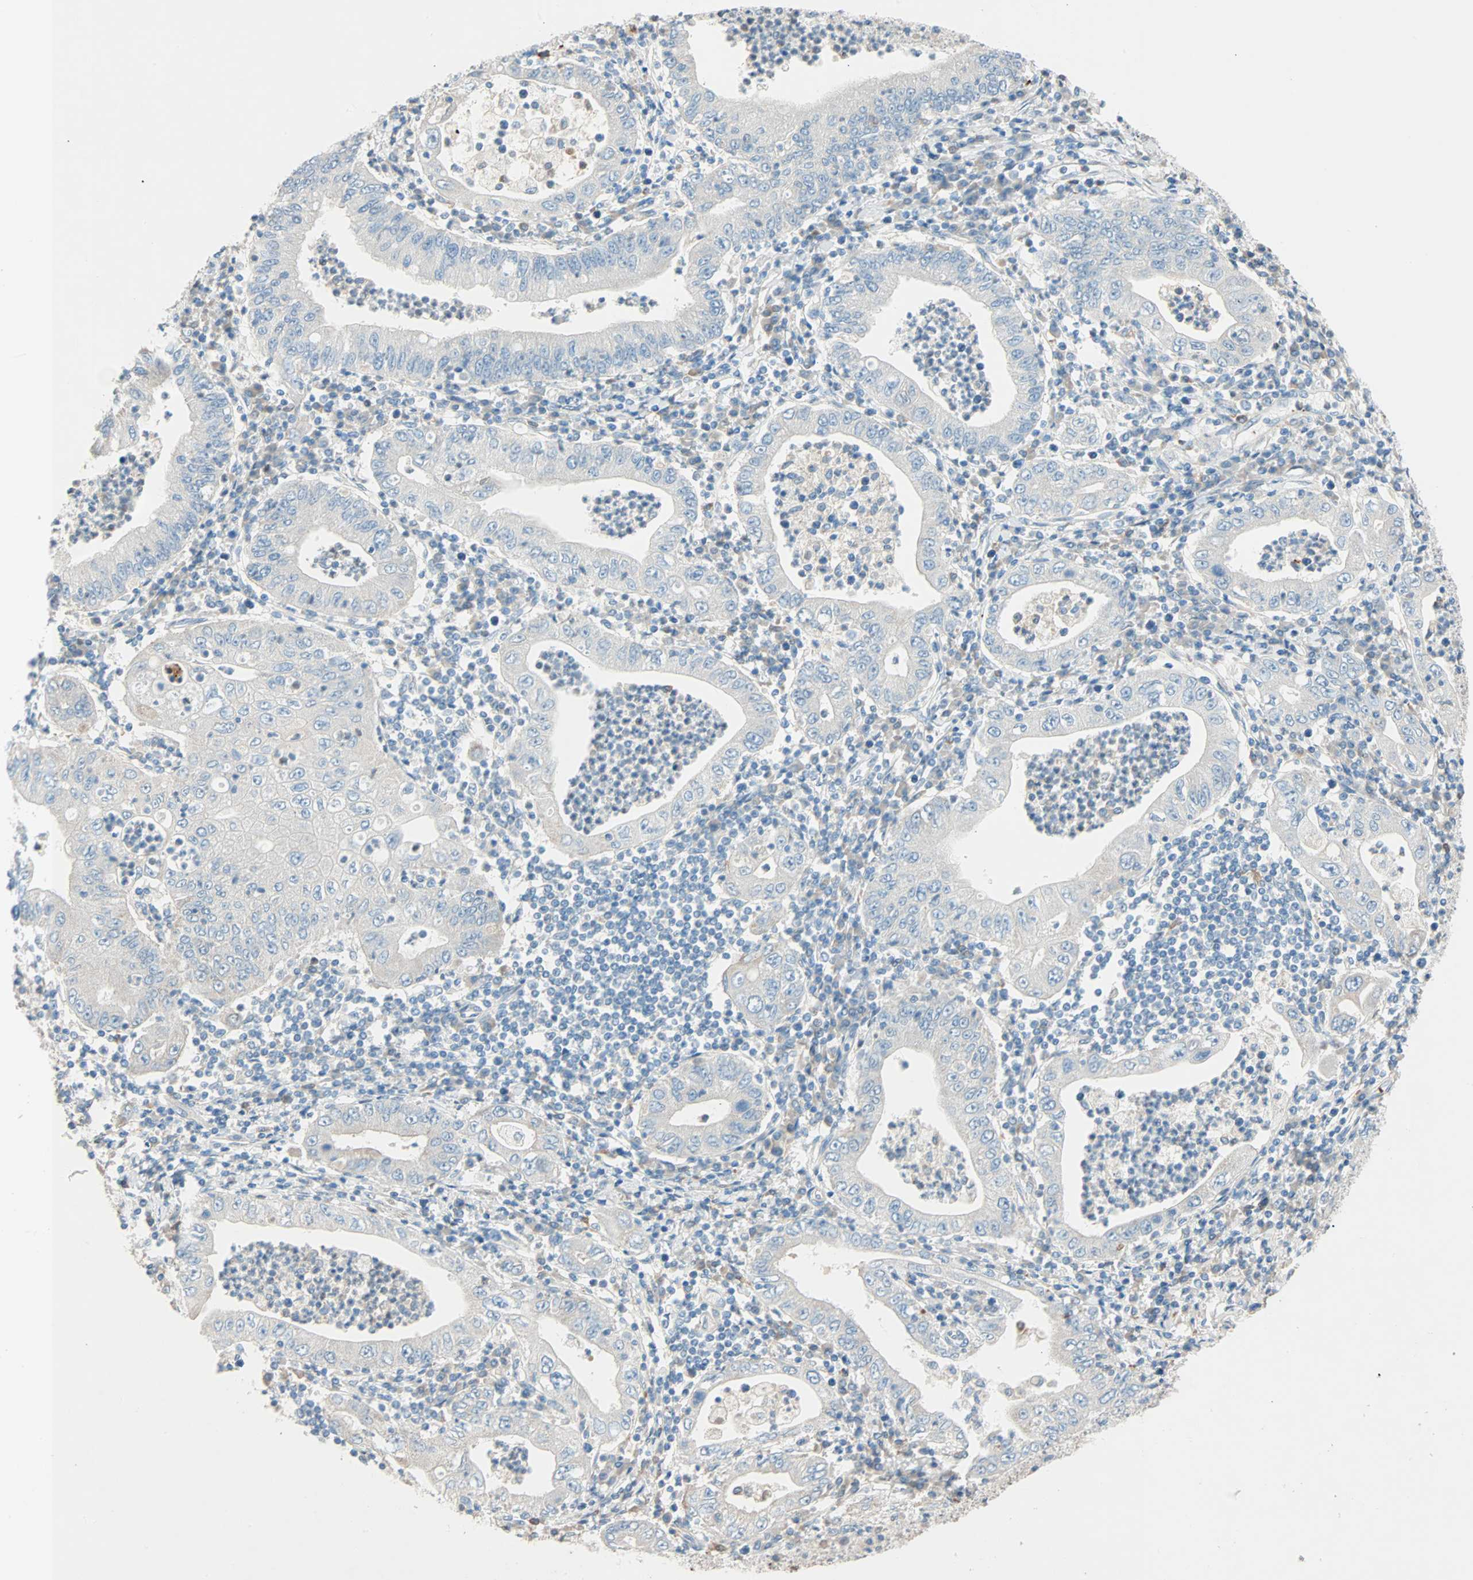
{"staining": {"intensity": "weak", "quantity": ">75%", "location": "cytoplasmic/membranous"}, "tissue": "stomach cancer", "cell_type": "Tumor cells", "image_type": "cancer", "snomed": [{"axis": "morphology", "description": "Normal tissue, NOS"}, {"axis": "morphology", "description": "Adenocarcinoma, NOS"}, {"axis": "topography", "description": "Esophagus"}, {"axis": "topography", "description": "Stomach, upper"}, {"axis": "topography", "description": "Peripheral nerve tissue"}], "caption": "This is a histology image of immunohistochemistry staining of stomach cancer (adenocarcinoma), which shows weak expression in the cytoplasmic/membranous of tumor cells.", "gene": "LY6G6F", "patient": {"sex": "male", "age": 62}}